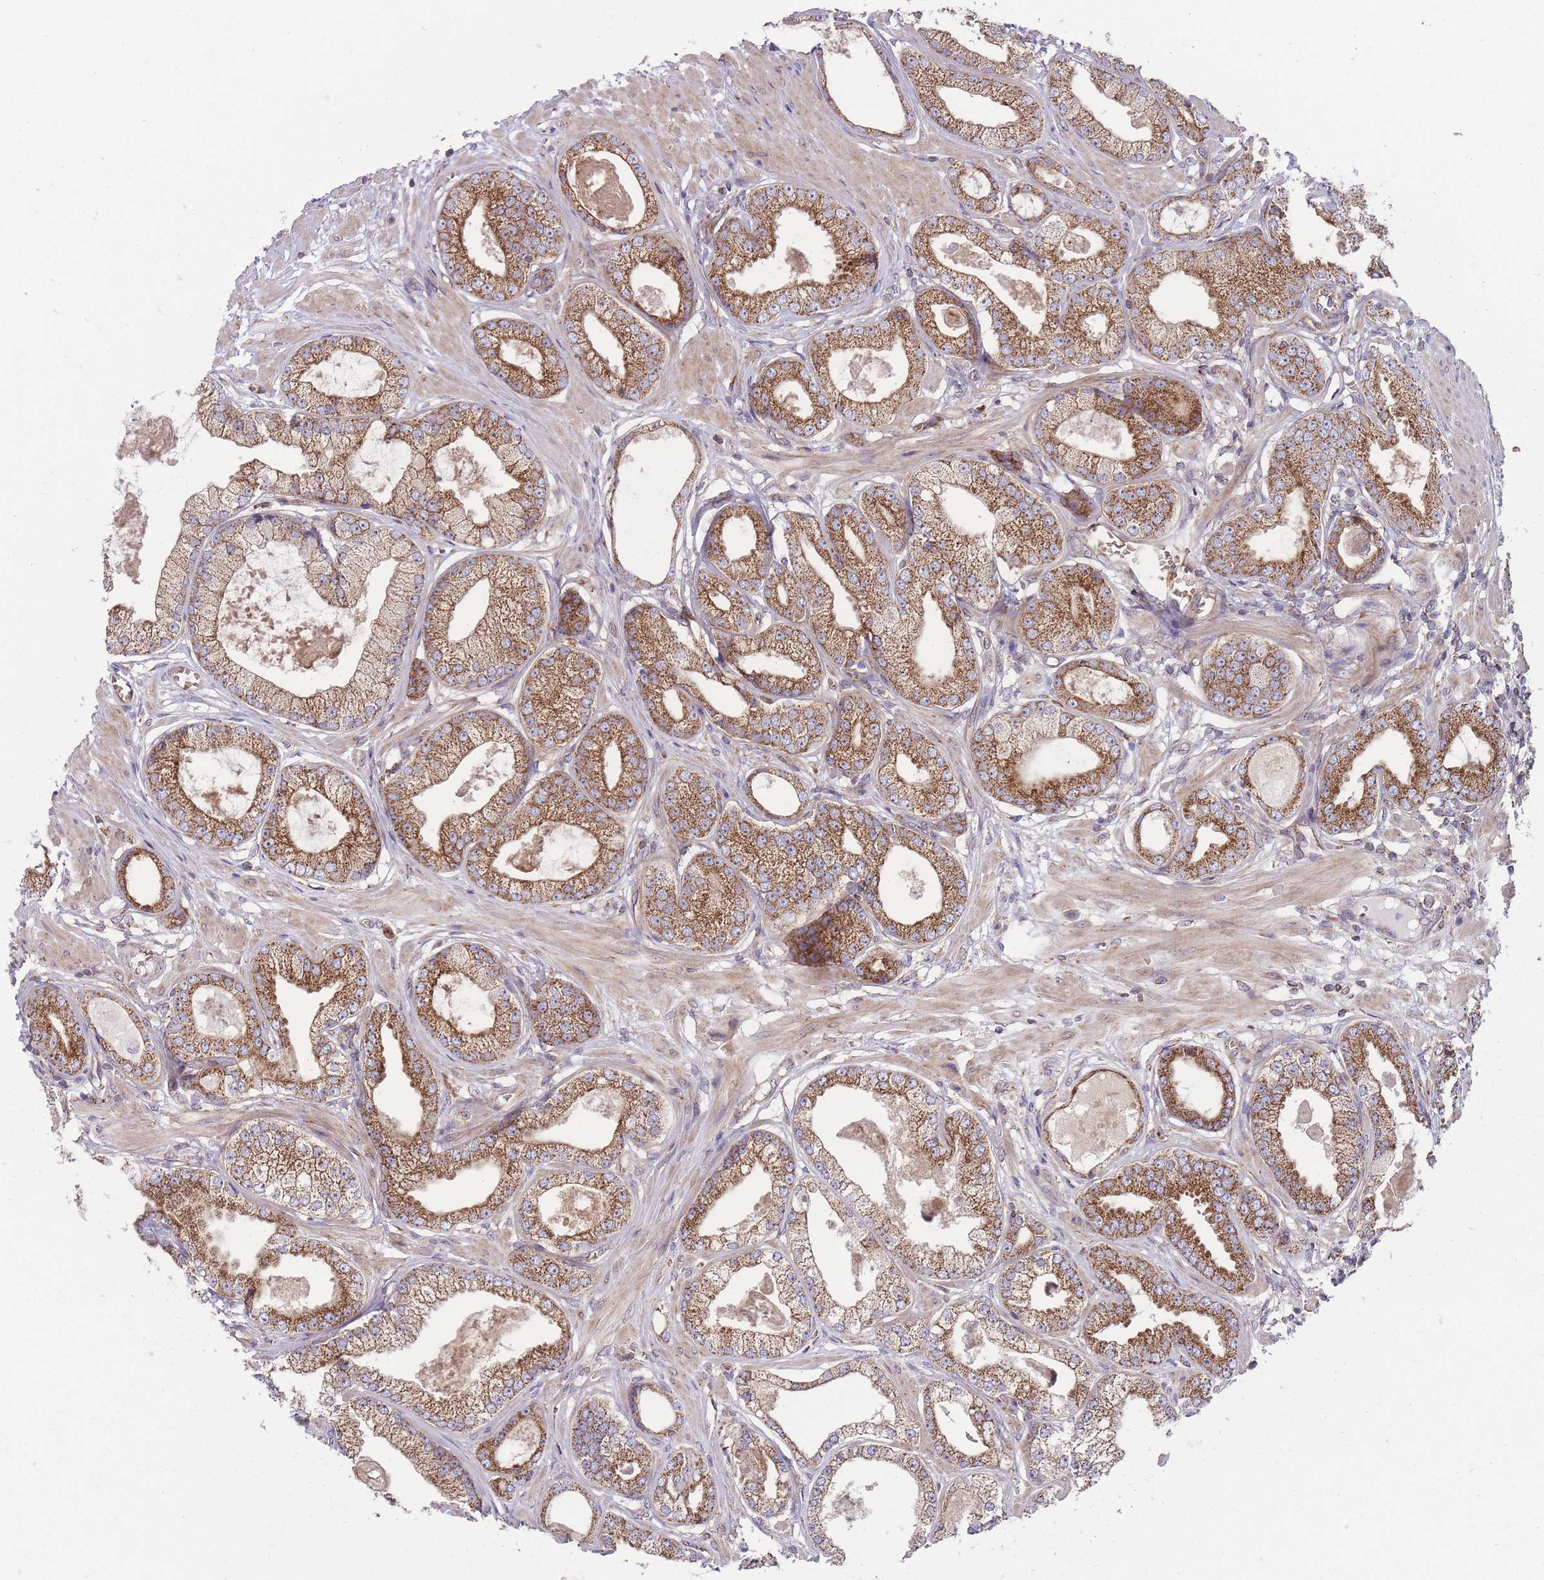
{"staining": {"intensity": "strong", "quantity": ">75%", "location": "cytoplasmic/membranous"}, "tissue": "prostate cancer", "cell_type": "Tumor cells", "image_type": "cancer", "snomed": [{"axis": "morphology", "description": "Adenocarcinoma, Low grade"}, {"axis": "topography", "description": "Prostate"}], "caption": "Low-grade adenocarcinoma (prostate) stained for a protein reveals strong cytoplasmic/membranous positivity in tumor cells. (Brightfield microscopy of DAB IHC at high magnification).", "gene": "ANKRD10", "patient": {"sex": "male", "age": 64}}